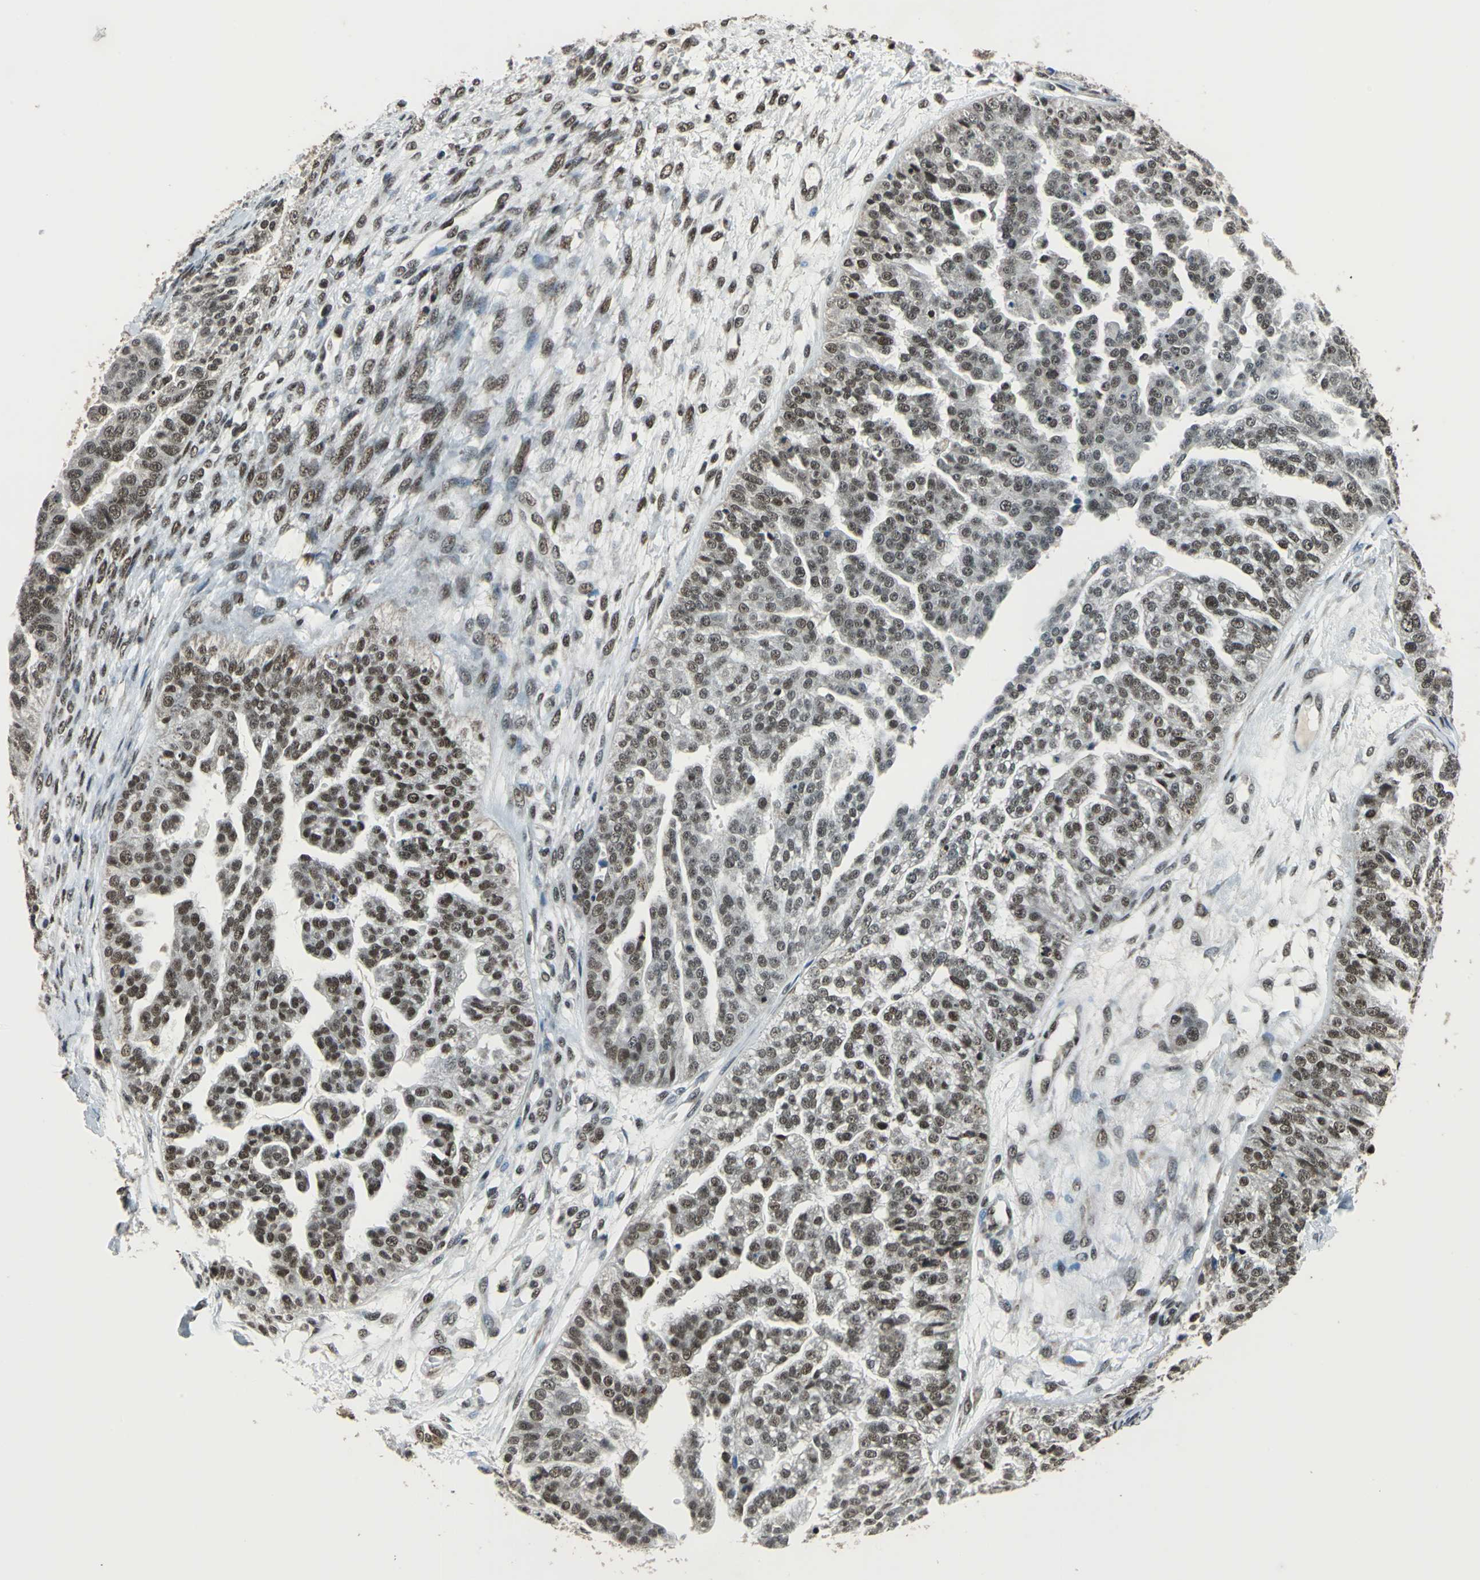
{"staining": {"intensity": "moderate", "quantity": "25%-75%", "location": "nuclear"}, "tissue": "ovarian cancer", "cell_type": "Tumor cells", "image_type": "cancer", "snomed": [{"axis": "morphology", "description": "Carcinoma, NOS"}, {"axis": "topography", "description": "Soft tissue"}, {"axis": "topography", "description": "Ovary"}], "caption": "Human ovarian carcinoma stained with a protein marker demonstrates moderate staining in tumor cells.", "gene": "BCLAF1", "patient": {"sex": "female", "age": 54}}